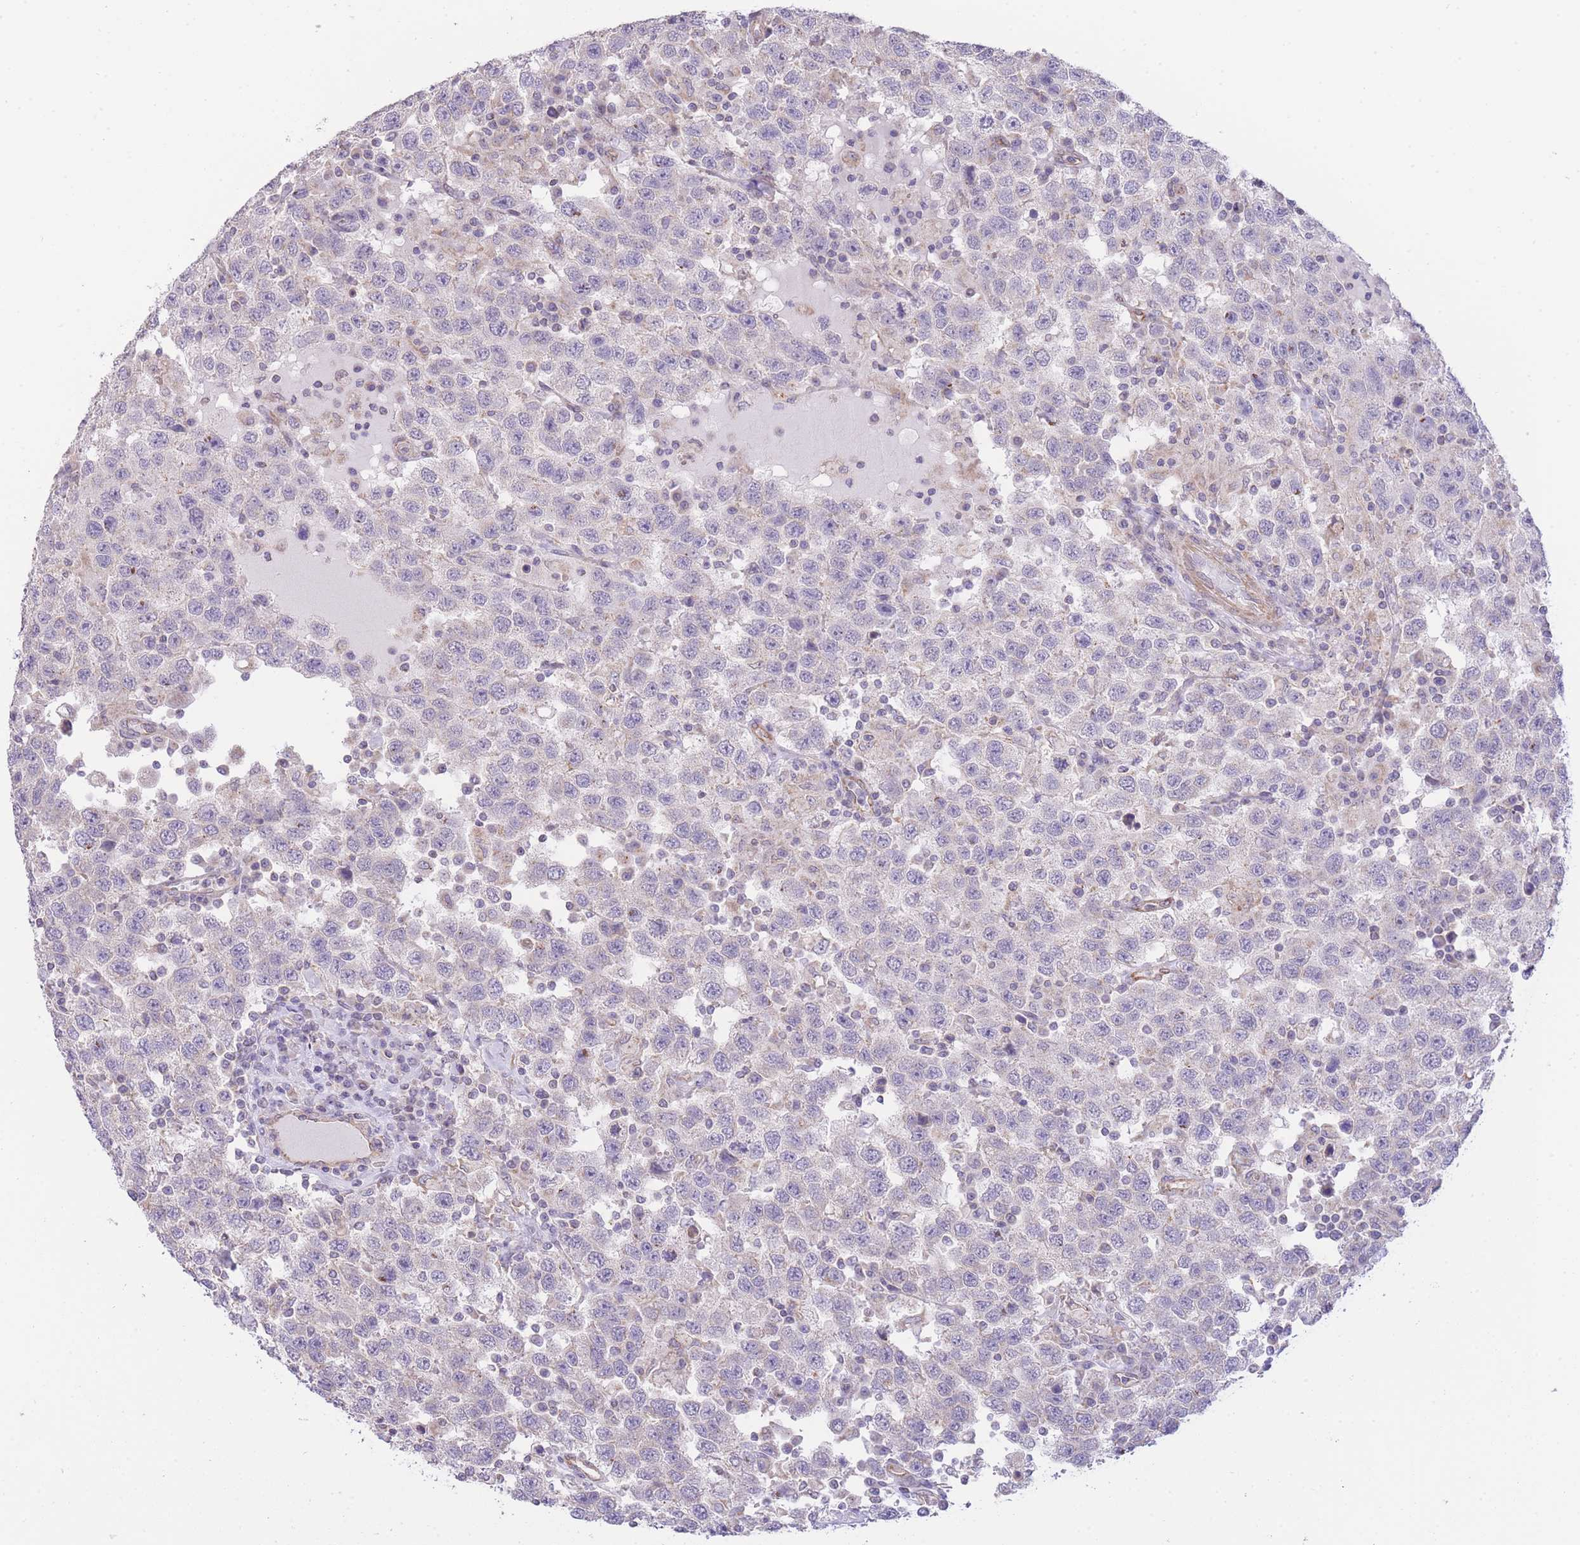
{"staining": {"intensity": "negative", "quantity": "none", "location": "none"}, "tissue": "testis cancer", "cell_type": "Tumor cells", "image_type": "cancer", "snomed": [{"axis": "morphology", "description": "Seminoma, NOS"}, {"axis": "topography", "description": "Testis"}], "caption": "Immunohistochemistry micrograph of testis seminoma stained for a protein (brown), which shows no positivity in tumor cells.", "gene": "CTBP1", "patient": {"sex": "male", "age": 41}}